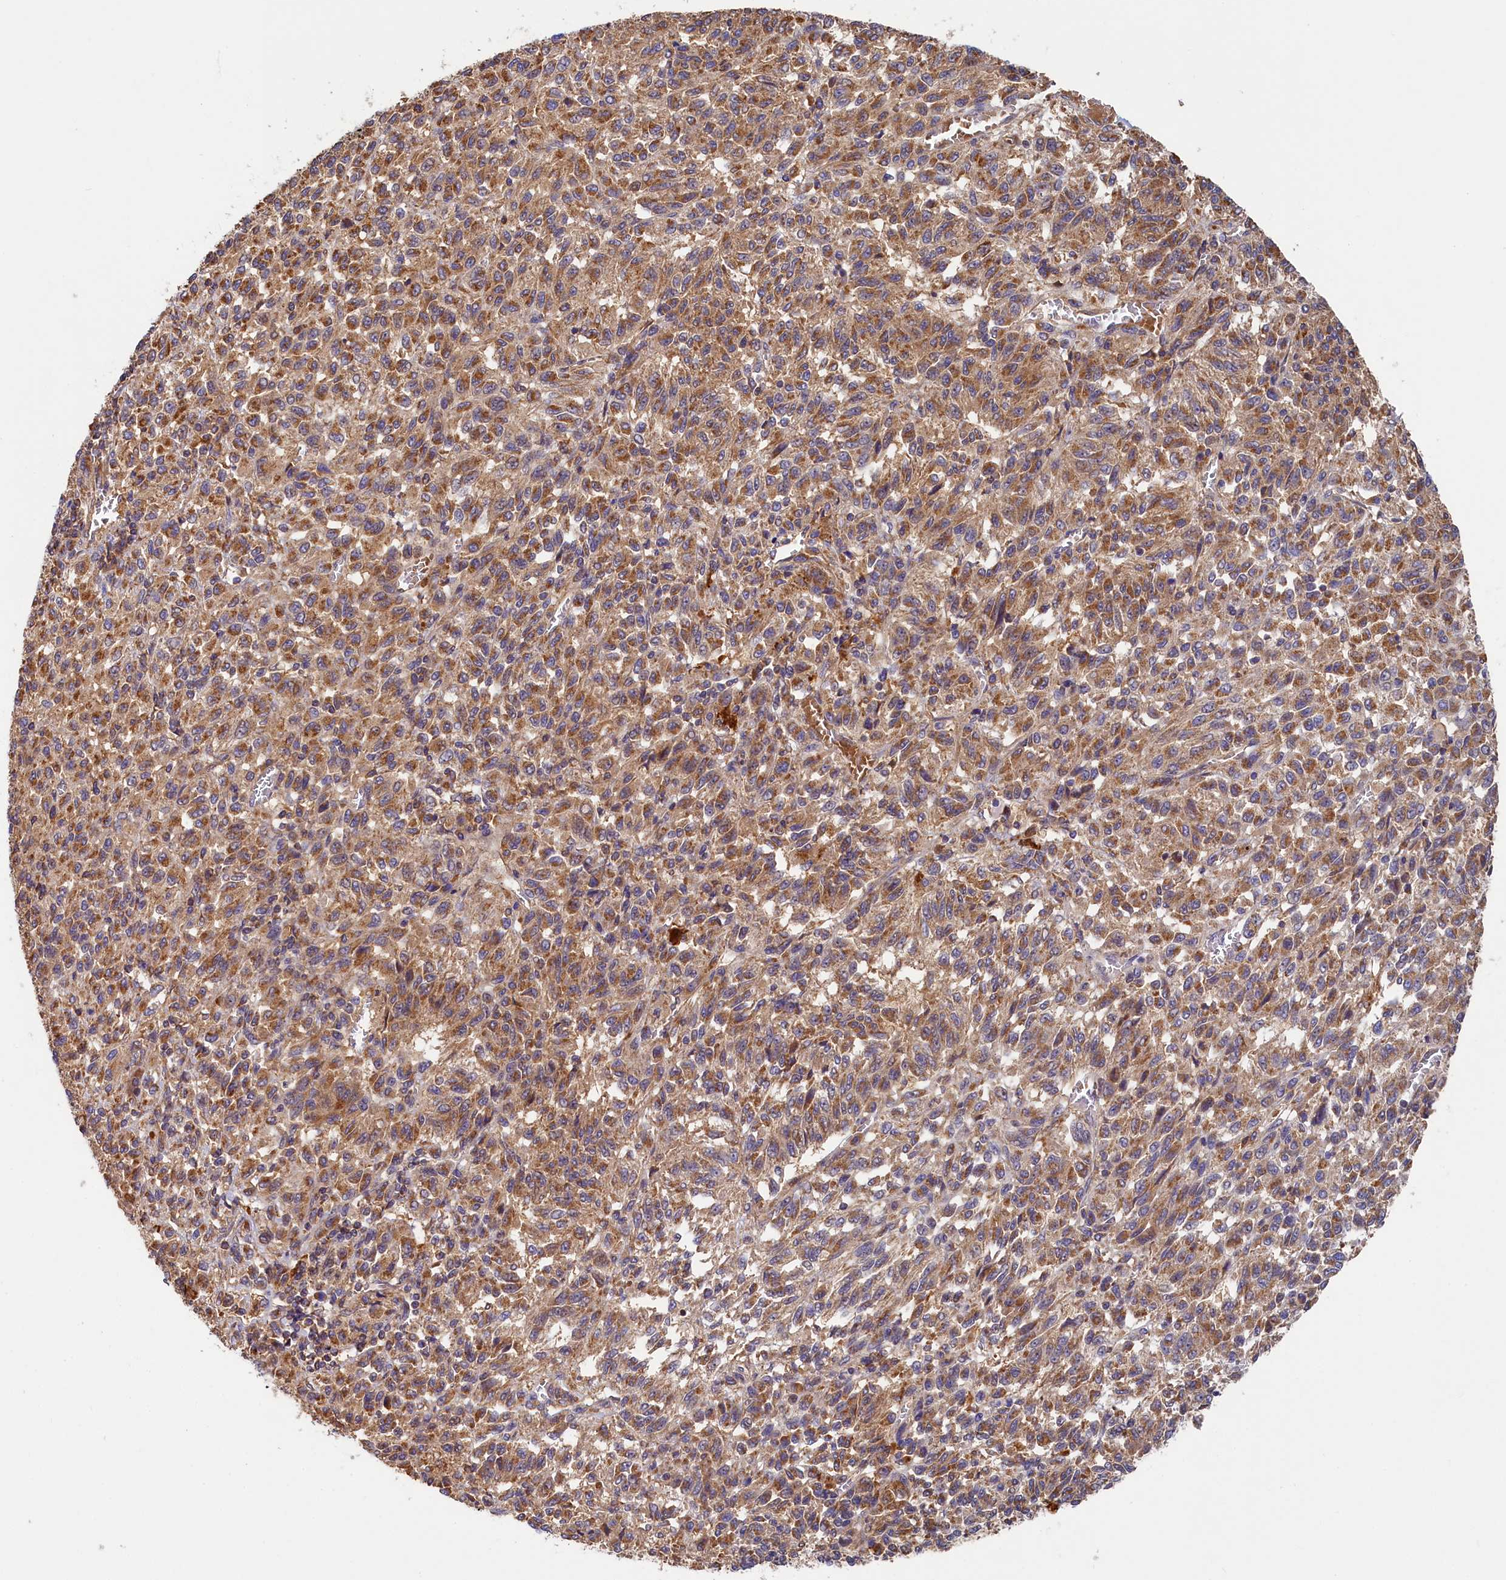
{"staining": {"intensity": "moderate", "quantity": ">75%", "location": "cytoplasmic/membranous"}, "tissue": "melanoma", "cell_type": "Tumor cells", "image_type": "cancer", "snomed": [{"axis": "morphology", "description": "Malignant melanoma, Metastatic site"}, {"axis": "topography", "description": "Lung"}], "caption": "A brown stain highlights moderate cytoplasmic/membranous staining of a protein in human malignant melanoma (metastatic site) tumor cells. (Stains: DAB in brown, nuclei in blue, Microscopy: brightfield microscopy at high magnification).", "gene": "SEC31B", "patient": {"sex": "male", "age": 64}}